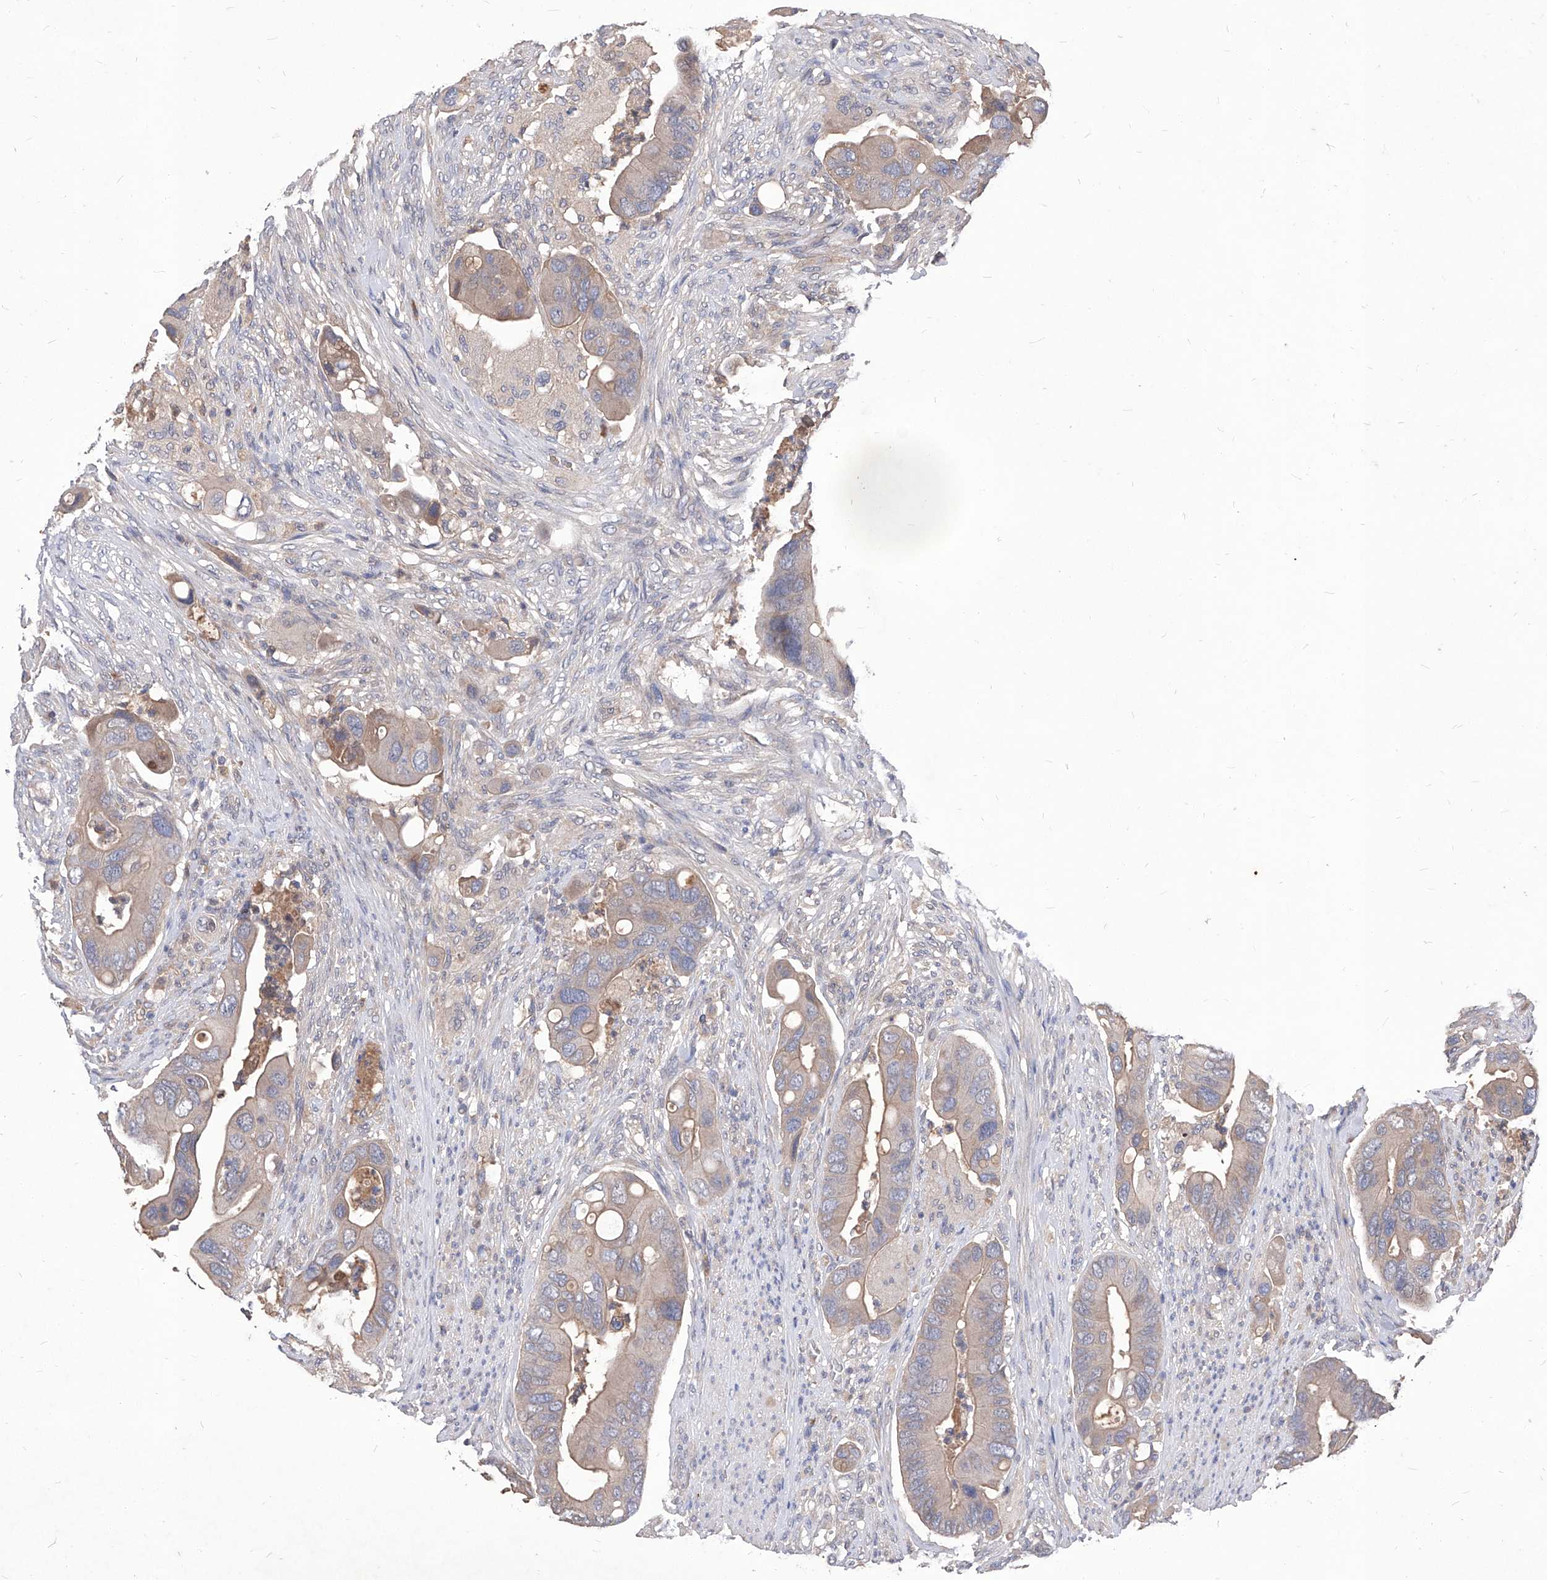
{"staining": {"intensity": "weak", "quantity": ">75%", "location": "cytoplasmic/membranous"}, "tissue": "colorectal cancer", "cell_type": "Tumor cells", "image_type": "cancer", "snomed": [{"axis": "morphology", "description": "Adenocarcinoma, NOS"}, {"axis": "topography", "description": "Rectum"}], "caption": "This photomicrograph displays colorectal adenocarcinoma stained with immunohistochemistry to label a protein in brown. The cytoplasmic/membranous of tumor cells show weak positivity for the protein. Nuclei are counter-stained blue.", "gene": "SYNGR1", "patient": {"sex": "female", "age": 57}}